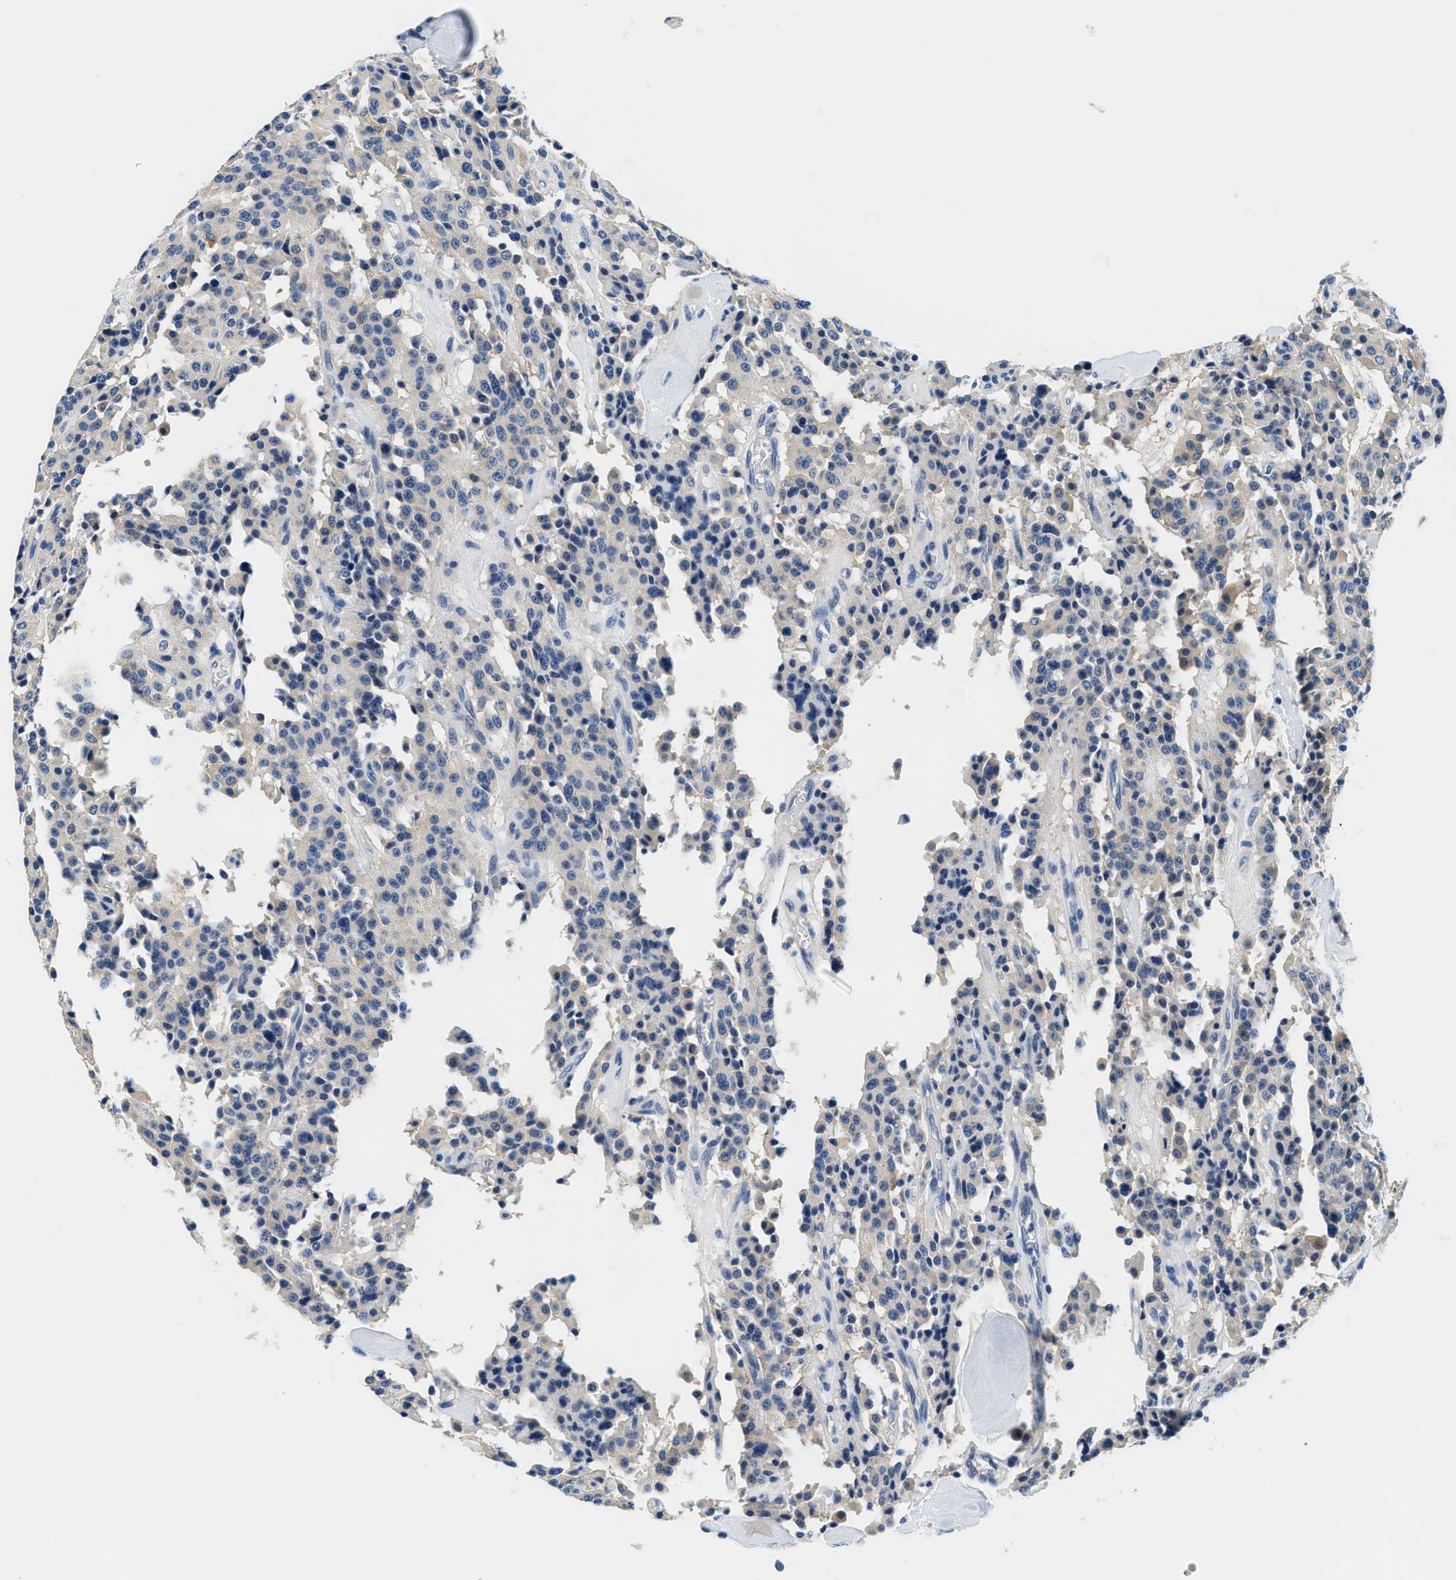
{"staining": {"intensity": "negative", "quantity": "none", "location": "none"}, "tissue": "carcinoid", "cell_type": "Tumor cells", "image_type": "cancer", "snomed": [{"axis": "morphology", "description": "Carcinoid, malignant, NOS"}, {"axis": "topography", "description": "Lung"}], "caption": "Immunohistochemistry photomicrograph of malignant carcinoid stained for a protein (brown), which reveals no positivity in tumor cells.", "gene": "GSTM3", "patient": {"sex": "male", "age": 30}}